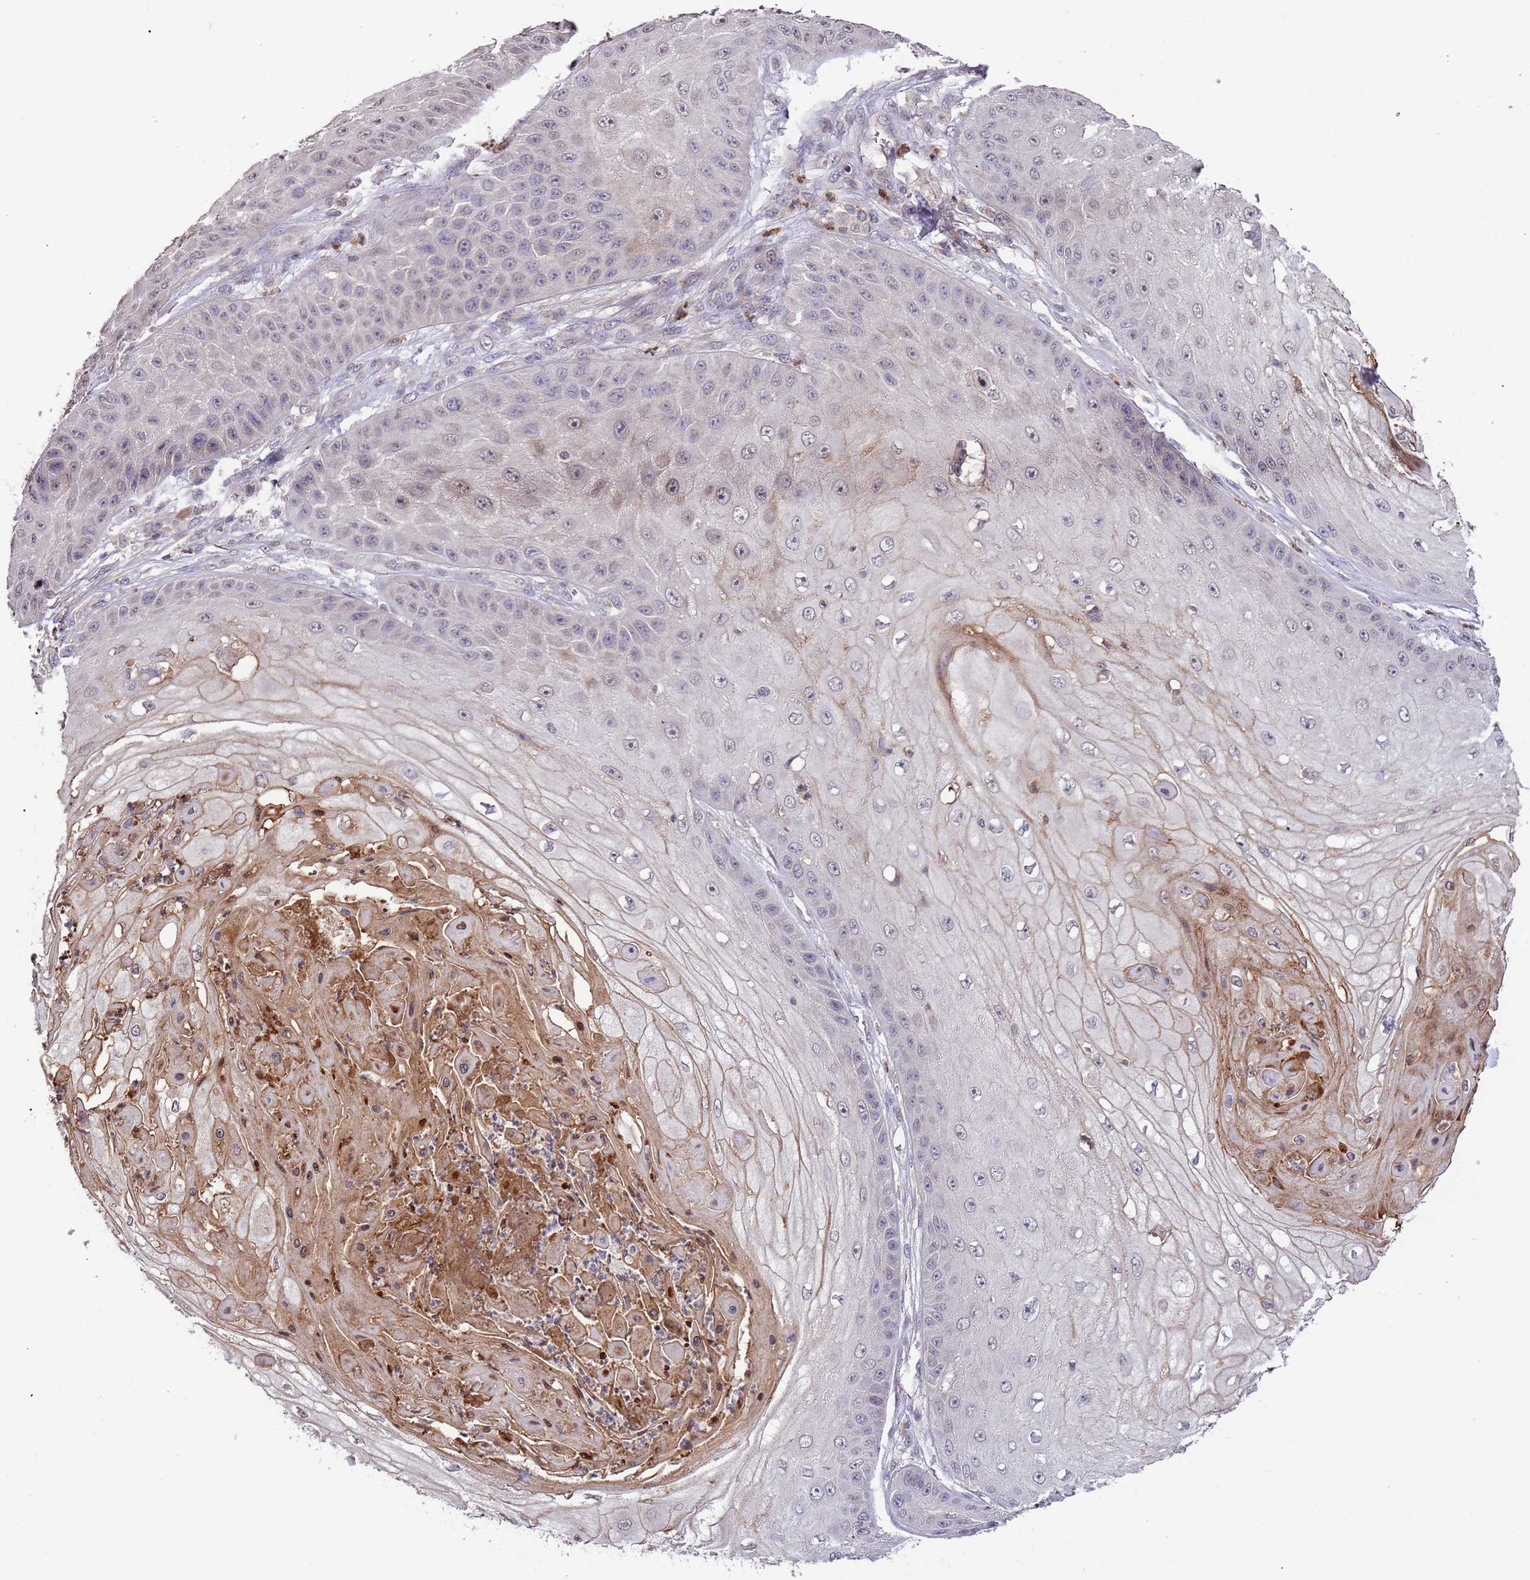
{"staining": {"intensity": "negative", "quantity": "none", "location": "none"}, "tissue": "skin cancer", "cell_type": "Tumor cells", "image_type": "cancer", "snomed": [{"axis": "morphology", "description": "Squamous cell carcinoma, NOS"}, {"axis": "topography", "description": "Skin"}], "caption": "Immunohistochemical staining of human skin cancer (squamous cell carcinoma) demonstrates no significant positivity in tumor cells. Nuclei are stained in blue.", "gene": "SLC16A4", "patient": {"sex": "male", "age": 70}}